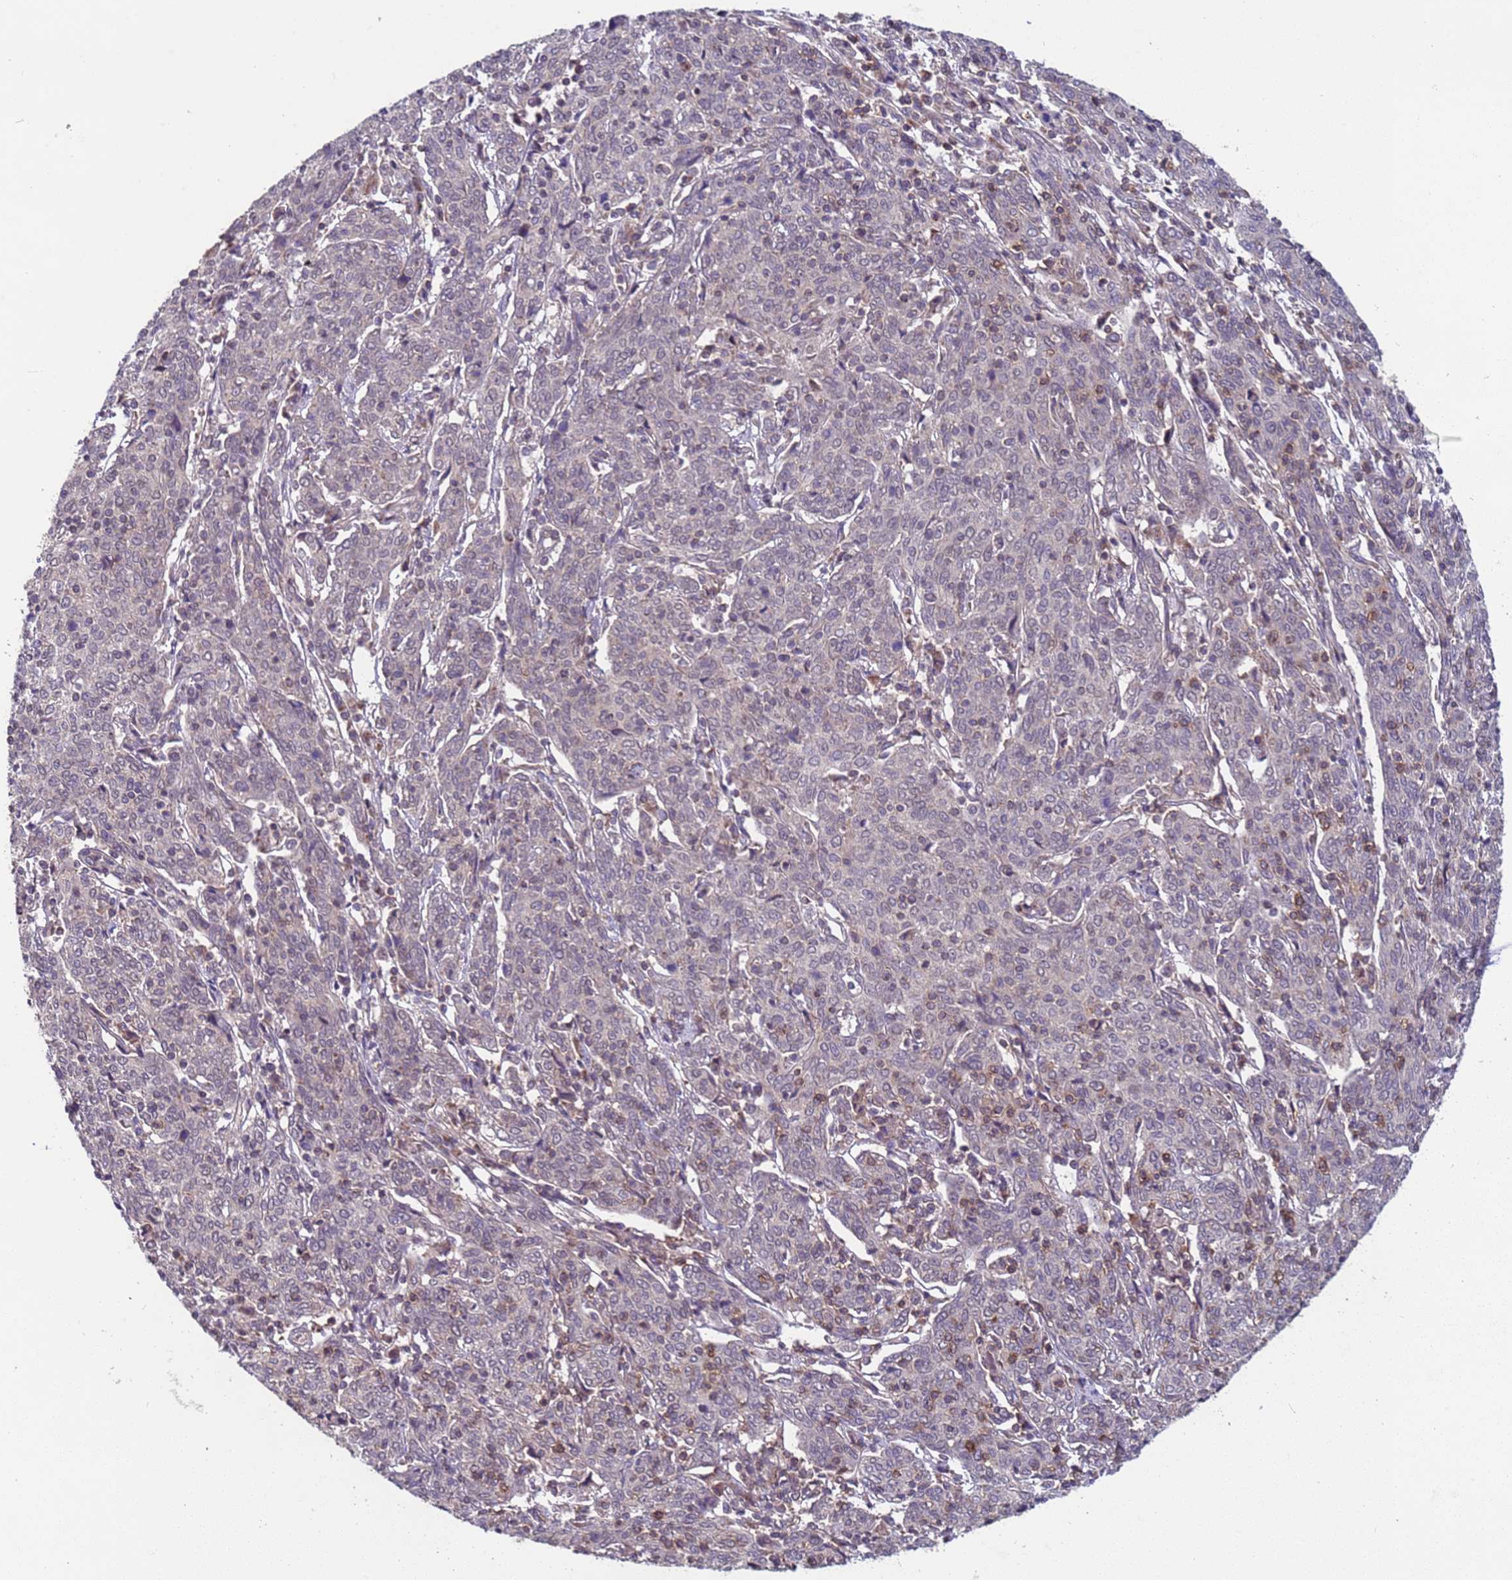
{"staining": {"intensity": "negative", "quantity": "none", "location": "none"}, "tissue": "cervical cancer", "cell_type": "Tumor cells", "image_type": "cancer", "snomed": [{"axis": "morphology", "description": "Squamous cell carcinoma, NOS"}, {"axis": "topography", "description": "Cervix"}], "caption": "This is an immunohistochemistry micrograph of cervical squamous cell carcinoma. There is no staining in tumor cells.", "gene": "ACAD8", "patient": {"sex": "female", "age": 67}}